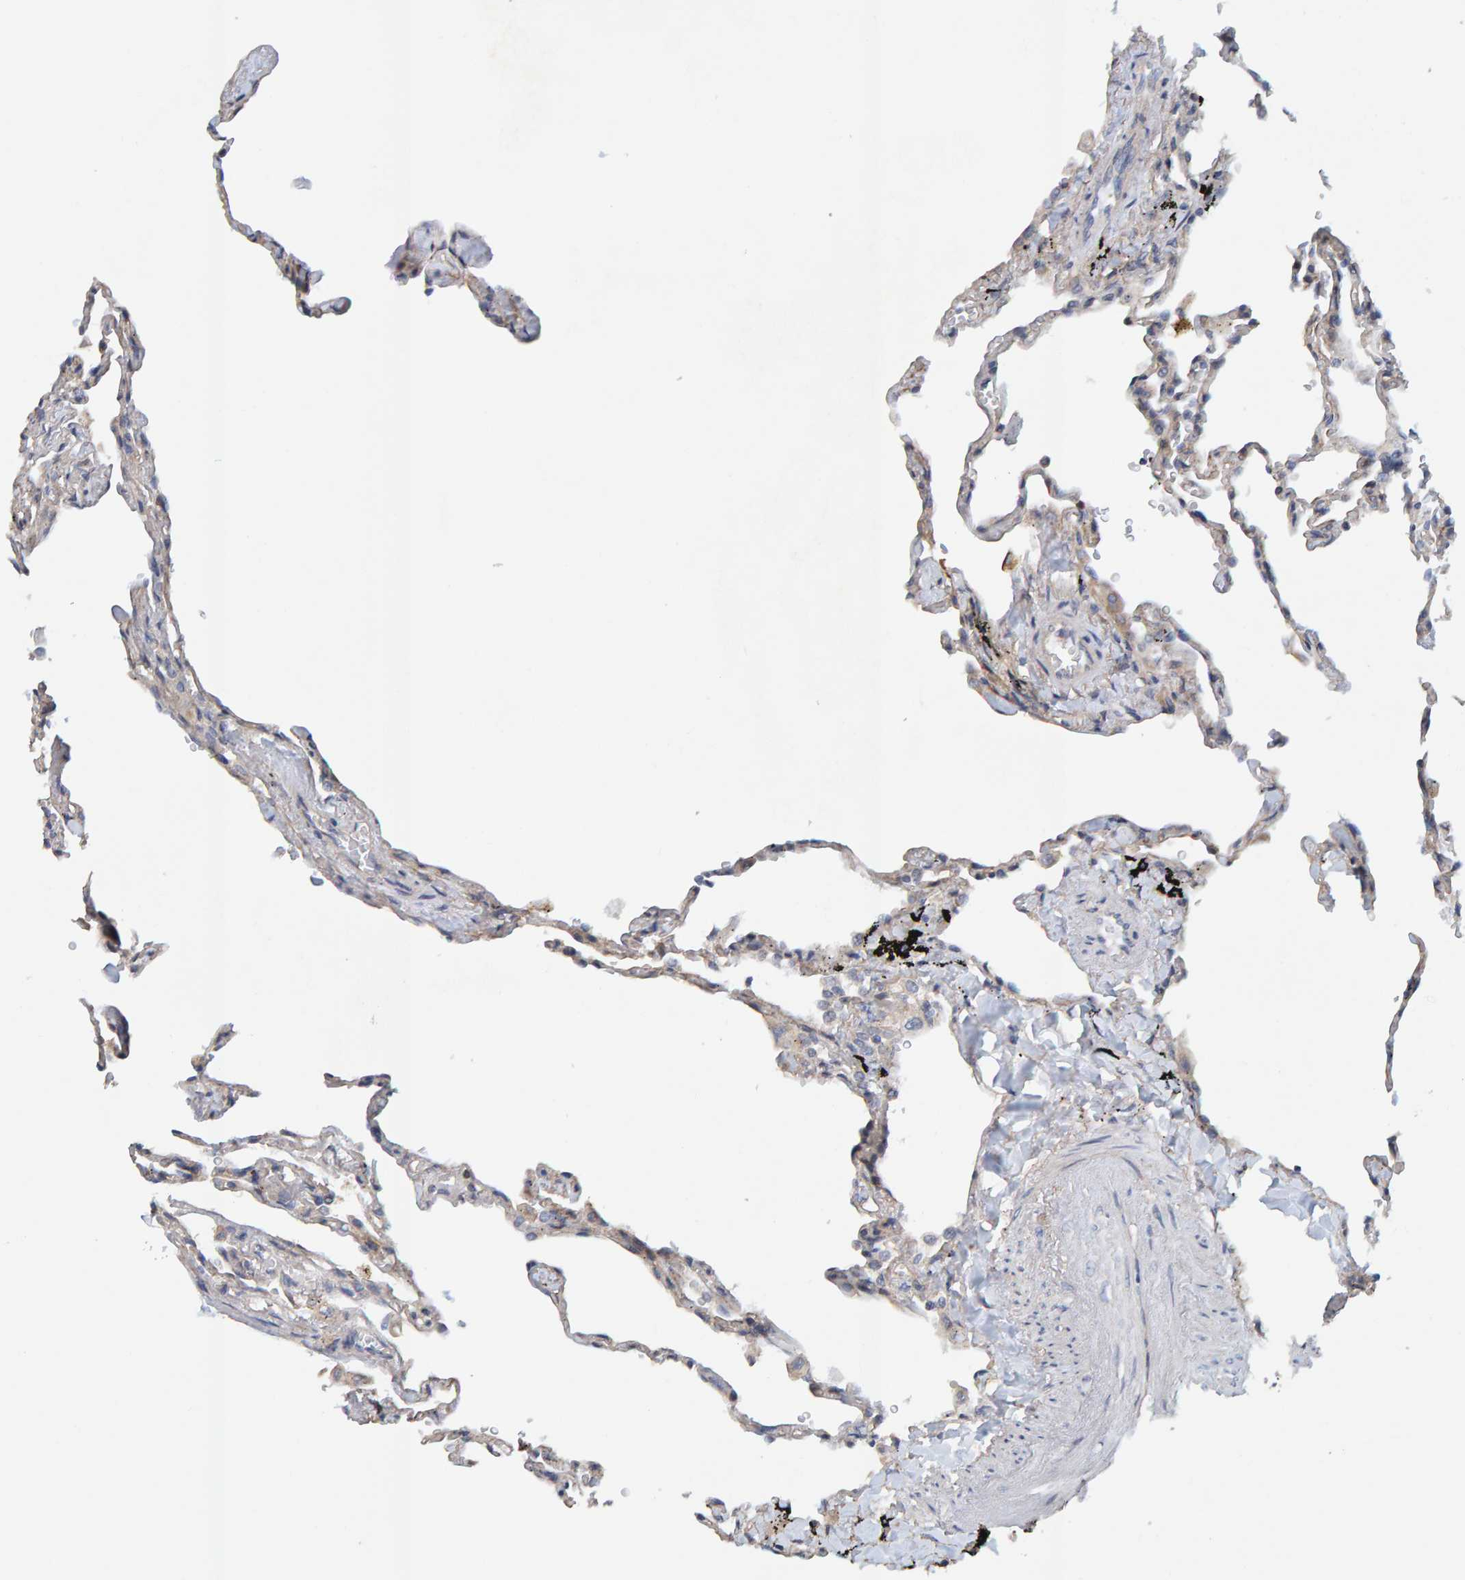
{"staining": {"intensity": "weak", "quantity": "<25%", "location": "cytoplasmic/membranous"}, "tissue": "lung", "cell_type": "Alveolar cells", "image_type": "normal", "snomed": [{"axis": "morphology", "description": "Normal tissue, NOS"}, {"axis": "topography", "description": "Lung"}], "caption": "Photomicrograph shows no protein expression in alveolar cells of benign lung. The staining was performed using DAB (3,3'-diaminobenzidine) to visualize the protein expression in brown, while the nuclei were stained in blue with hematoxylin (Magnification: 20x).", "gene": "RGP1", "patient": {"sex": "male", "age": 59}}